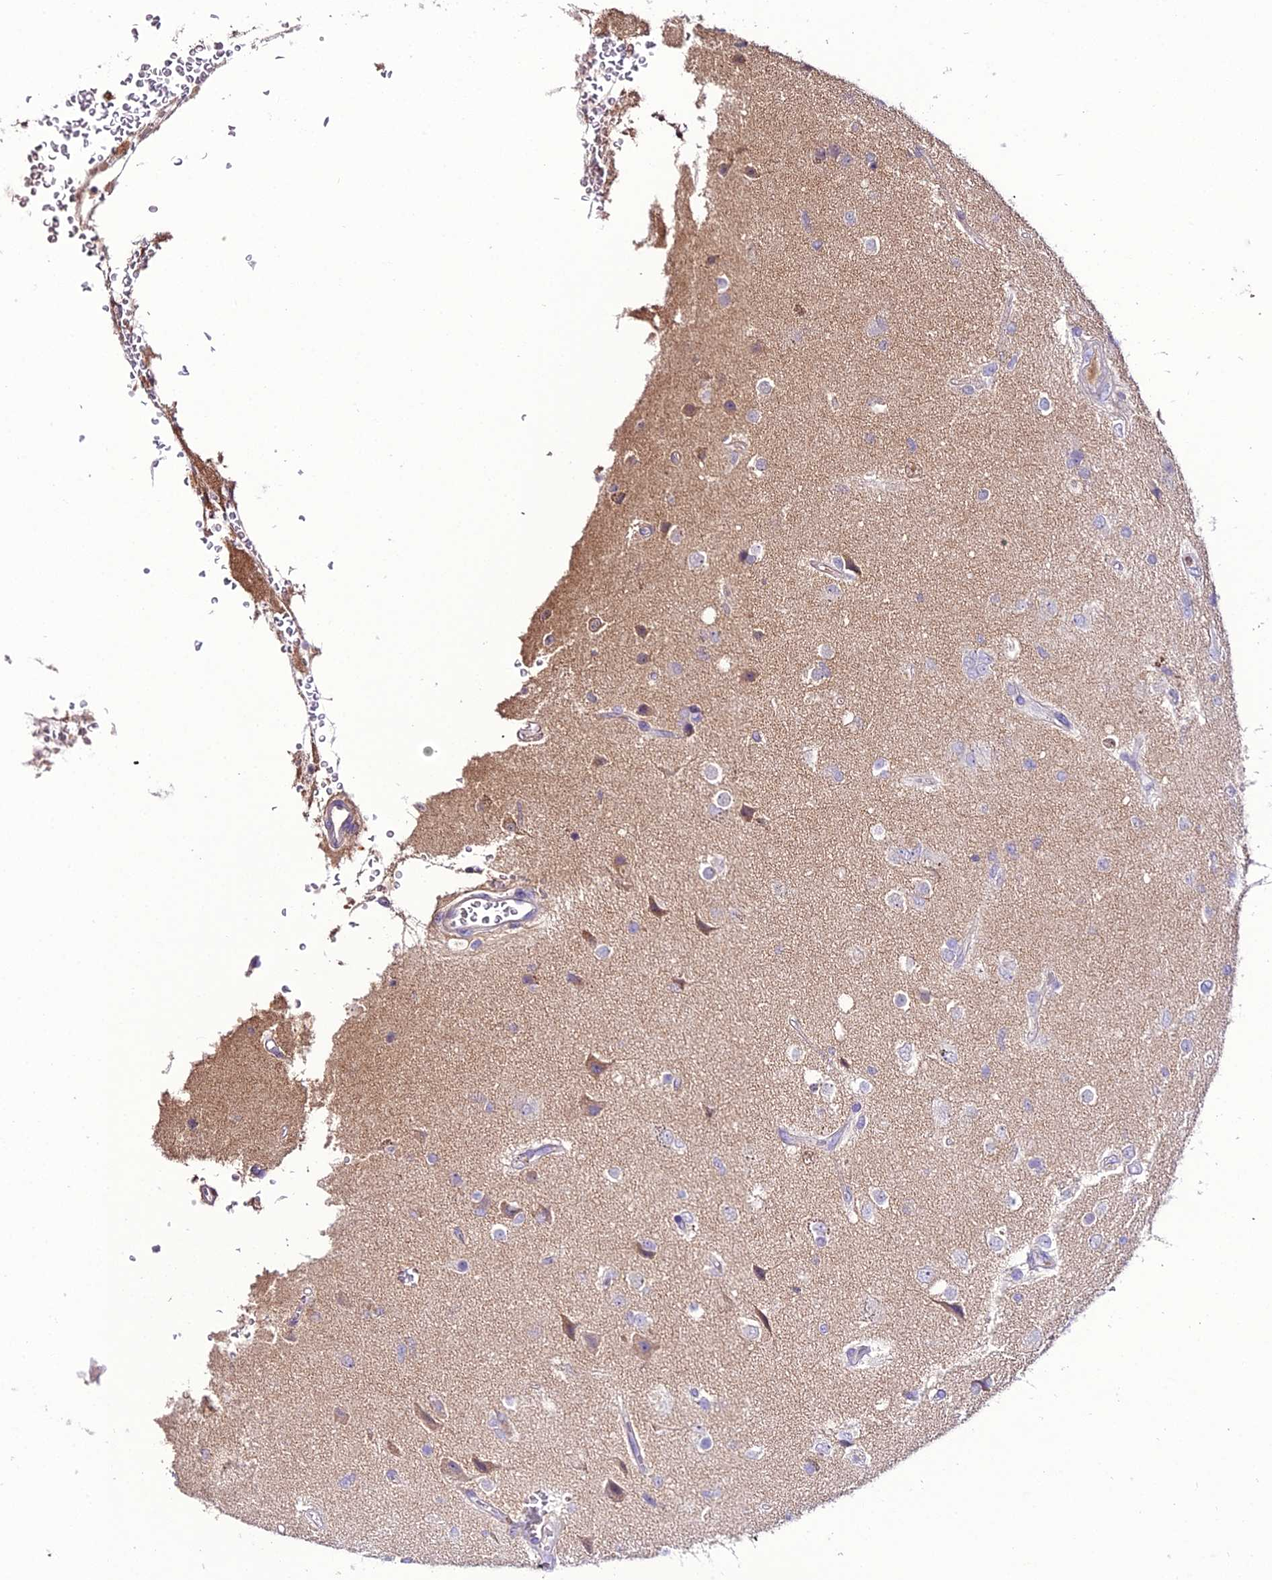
{"staining": {"intensity": "negative", "quantity": "none", "location": "none"}, "tissue": "glioma", "cell_type": "Tumor cells", "image_type": "cancer", "snomed": [{"axis": "morphology", "description": "Glioma, malignant, High grade"}, {"axis": "topography", "description": "Brain"}], "caption": "Glioma was stained to show a protein in brown. There is no significant staining in tumor cells.", "gene": "KCTD16", "patient": {"sex": "male", "age": 56}}